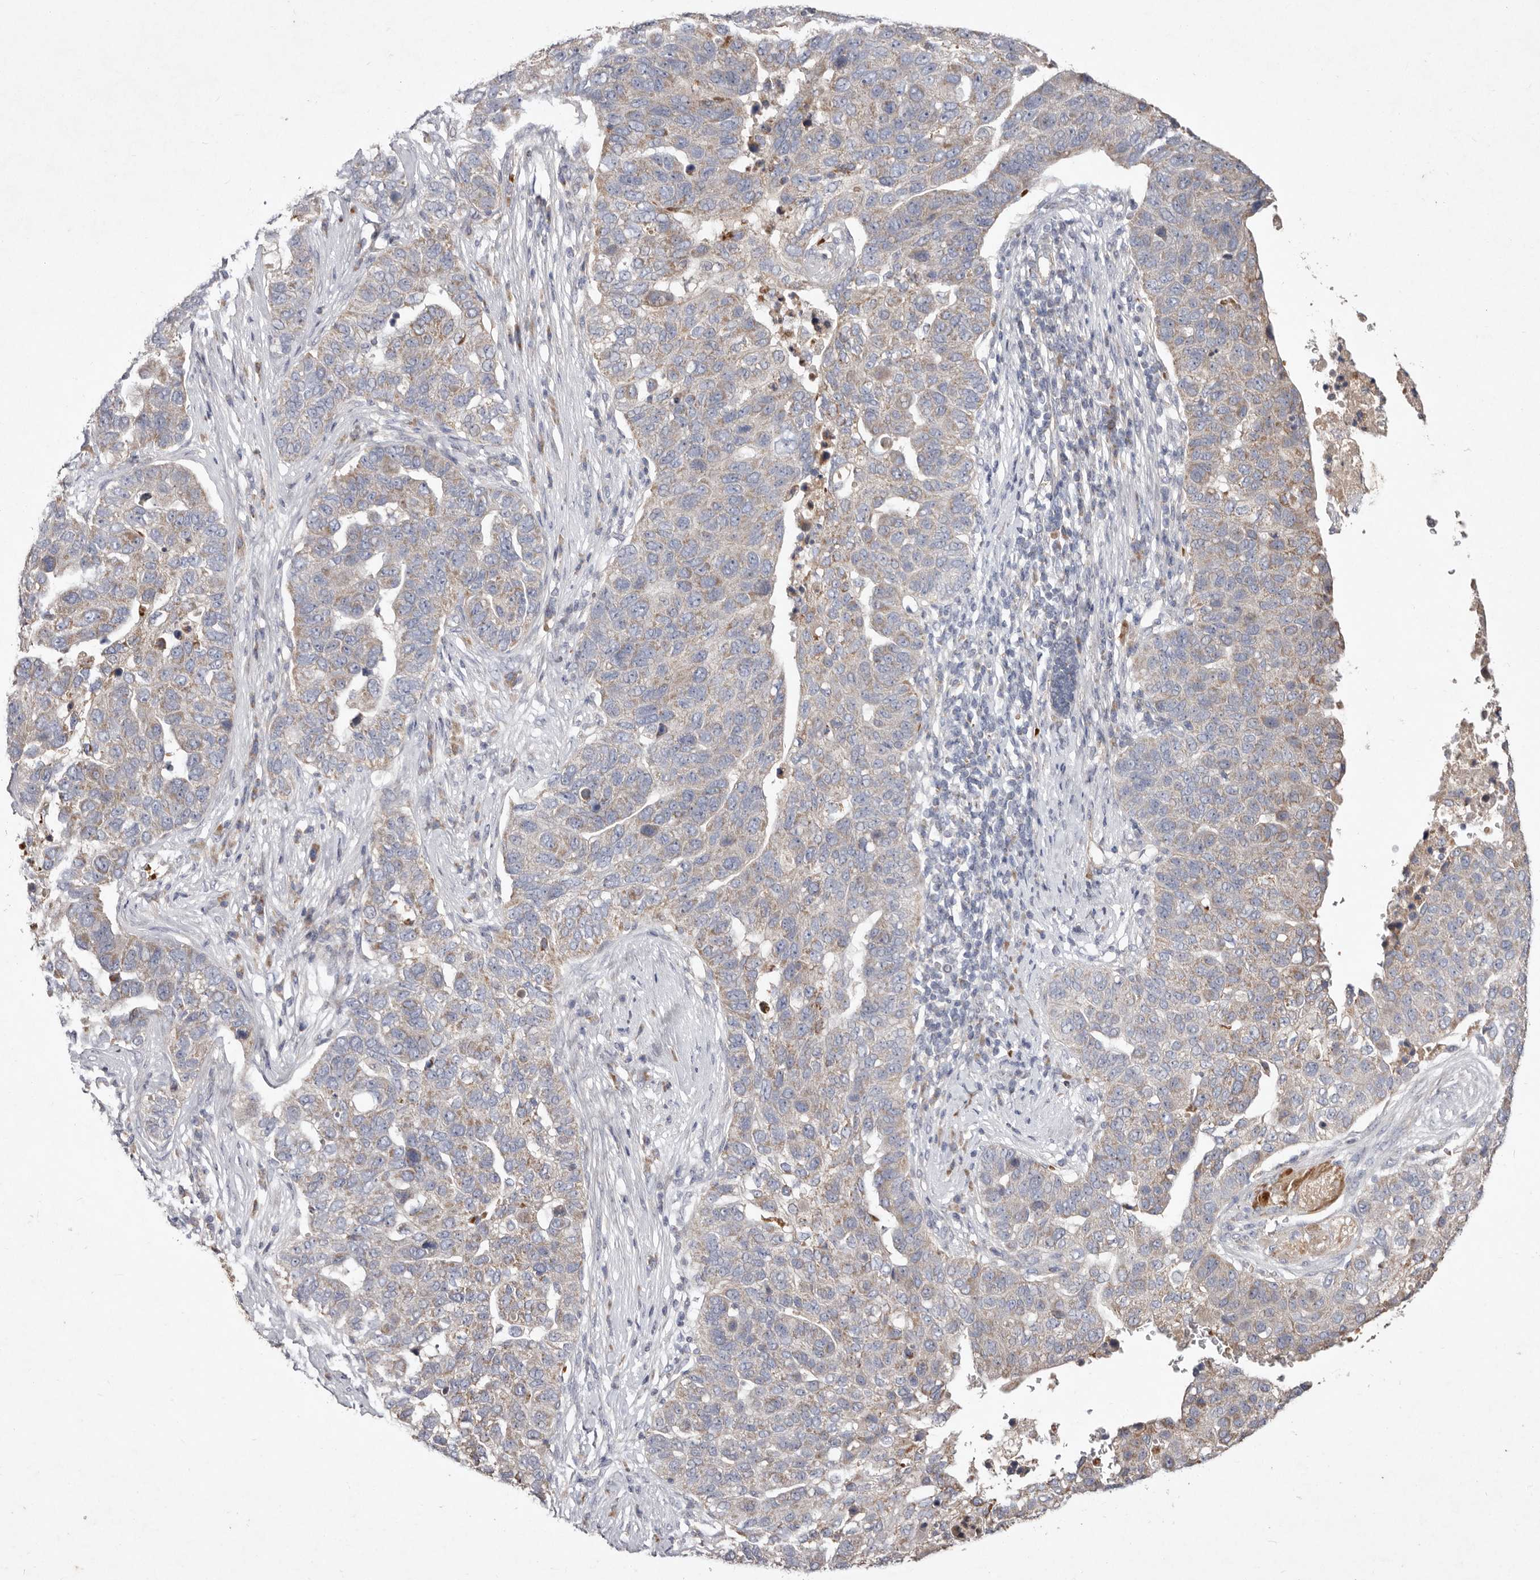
{"staining": {"intensity": "weak", "quantity": "<25%", "location": "cytoplasmic/membranous"}, "tissue": "pancreatic cancer", "cell_type": "Tumor cells", "image_type": "cancer", "snomed": [{"axis": "morphology", "description": "Adenocarcinoma, NOS"}, {"axis": "topography", "description": "Pancreas"}], "caption": "Immunohistochemistry of human adenocarcinoma (pancreatic) demonstrates no staining in tumor cells.", "gene": "SLC25A20", "patient": {"sex": "female", "age": 61}}